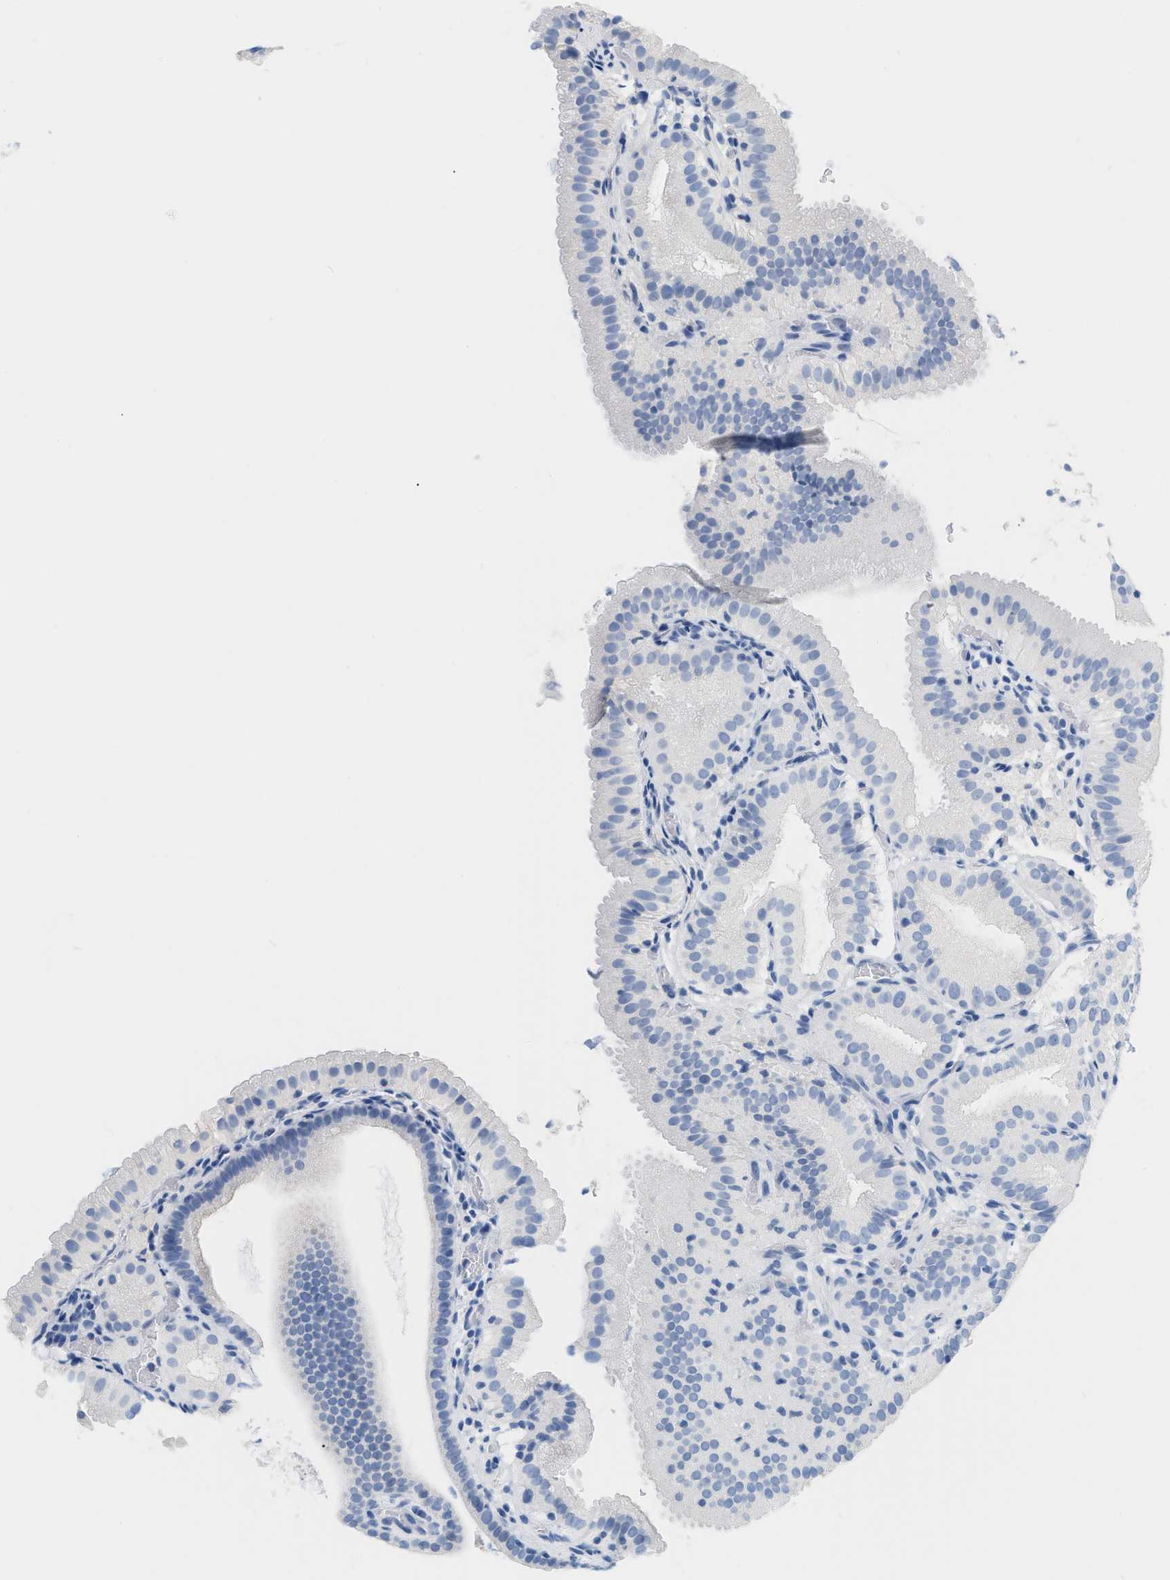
{"staining": {"intensity": "negative", "quantity": "none", "location": "none"}, "tissue": "gallbladder", "cell_type": "Glandular cells", "image_type": "normal", "snomed": [{"axis": "morphology", "description": "Normal tissue, NOS"}, {"axis": "topography", "description": "Gallbladder"}], "caption": "Immunohistochemical staining of benign human gallbladder exhibits no significant staining in glandular cells. The staining was performed using DAB to visualize the protein expression in brown, while the nuclei were stained in blue with hematoxylin (Magnification: 20x).", "gene": "PAPPA", "patient": {"sex": "male", "age": 54}}